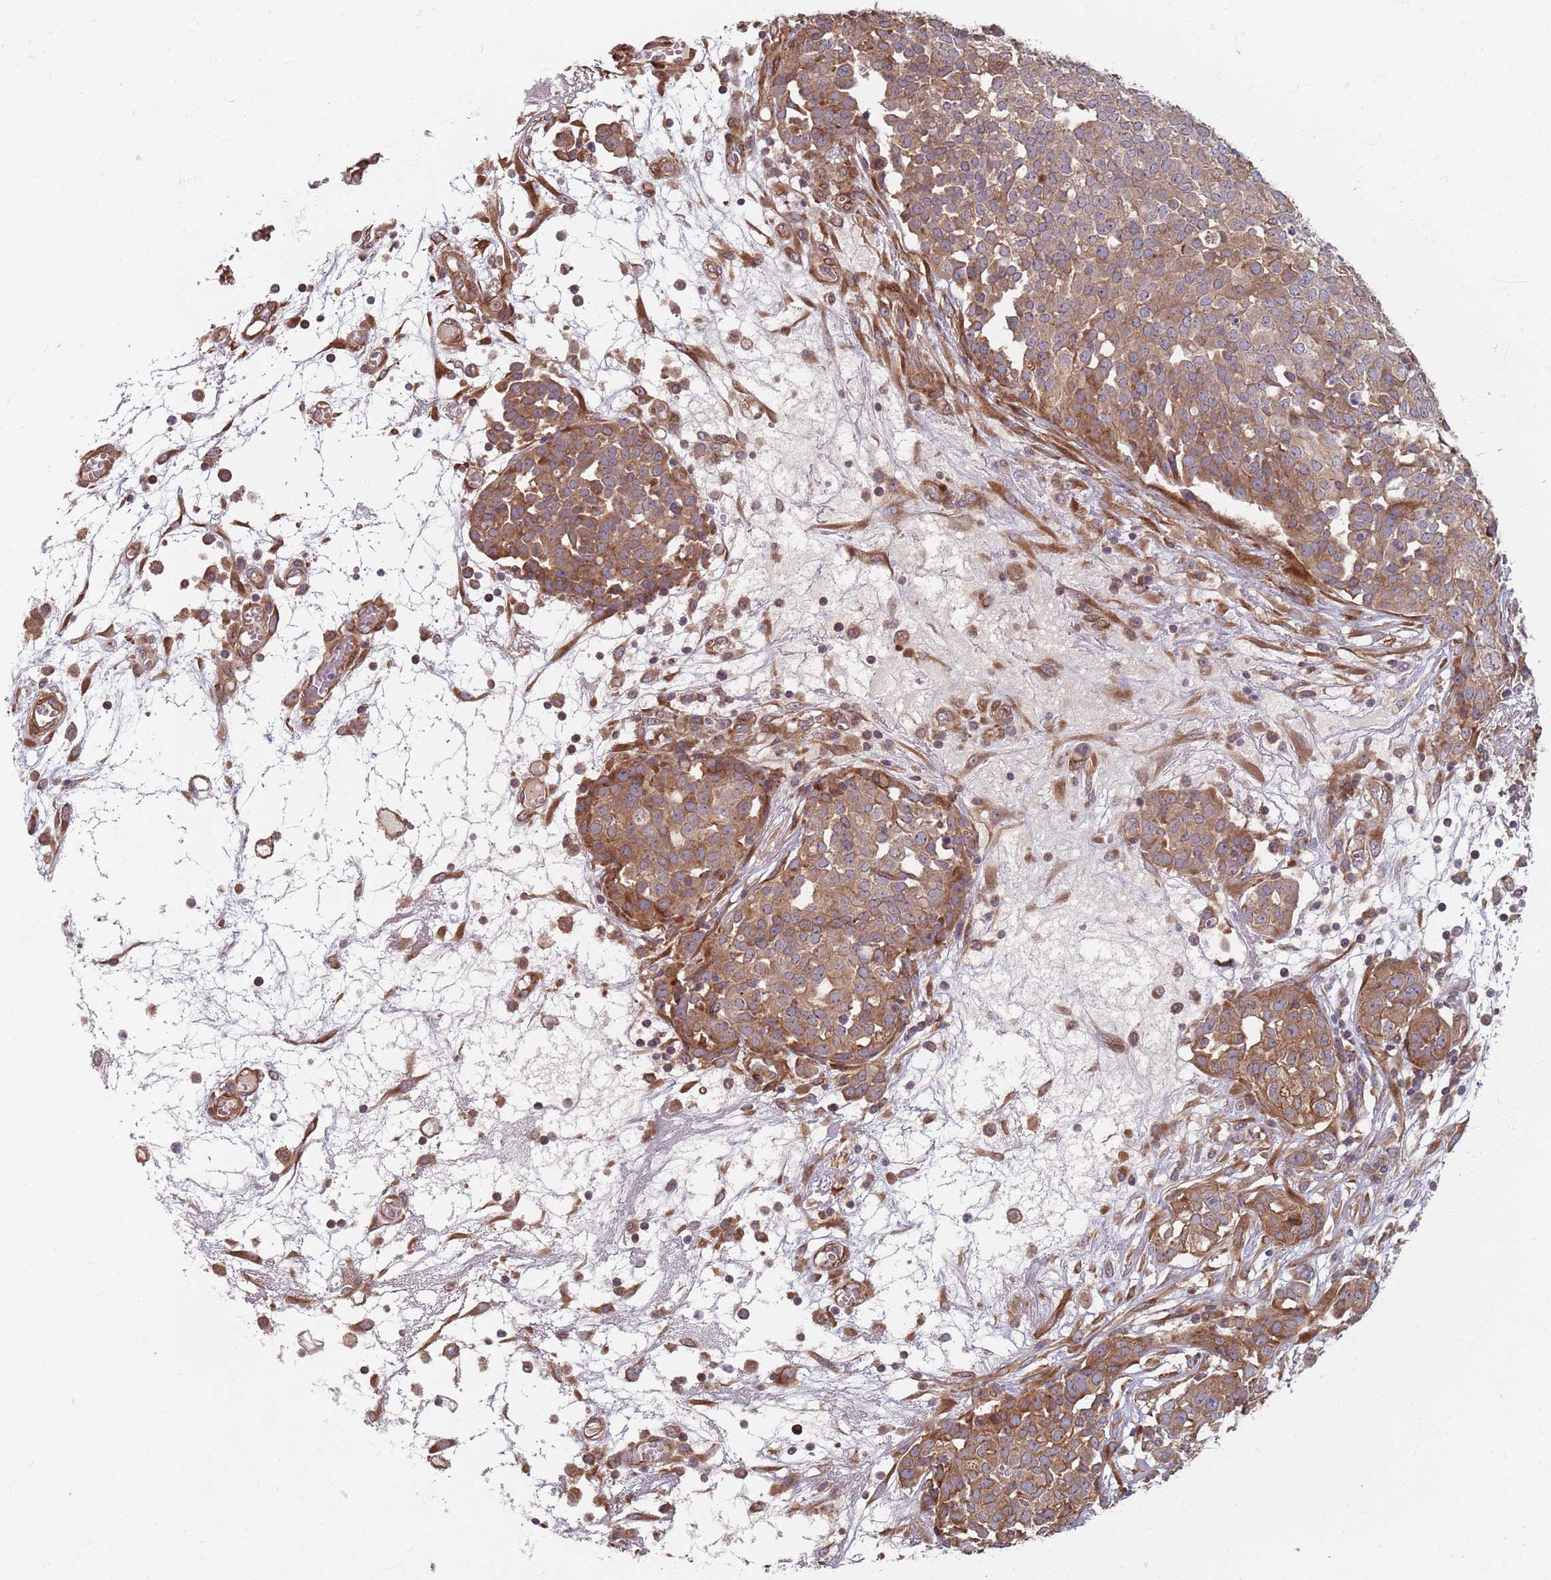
{"staining": {"intensity": "moderate", "quantity": ">75%", "location": "cytoplasmic/membranous"}, "tissue": "ovarian cancer", "cell_type": "Tumor cells", "image_type": "cancer", "snomed": [{"axis": "morphology", "description": "Cystadenocarcinoma, serous, NOS"}, {"axis": "topography", "description": "Soft tissue"}, {"axis": "topography", "description": "Ovary"}], "caption": "Moderate cytoplasmic/membranous staining for a protein is identified in approximately >75% of tumor cells of ovarian serous cystadenocarcinoma using immunohistochemistry (IHC).", "gene": "NOTCH3", "patient": {"sex": "female", "age": 57}}